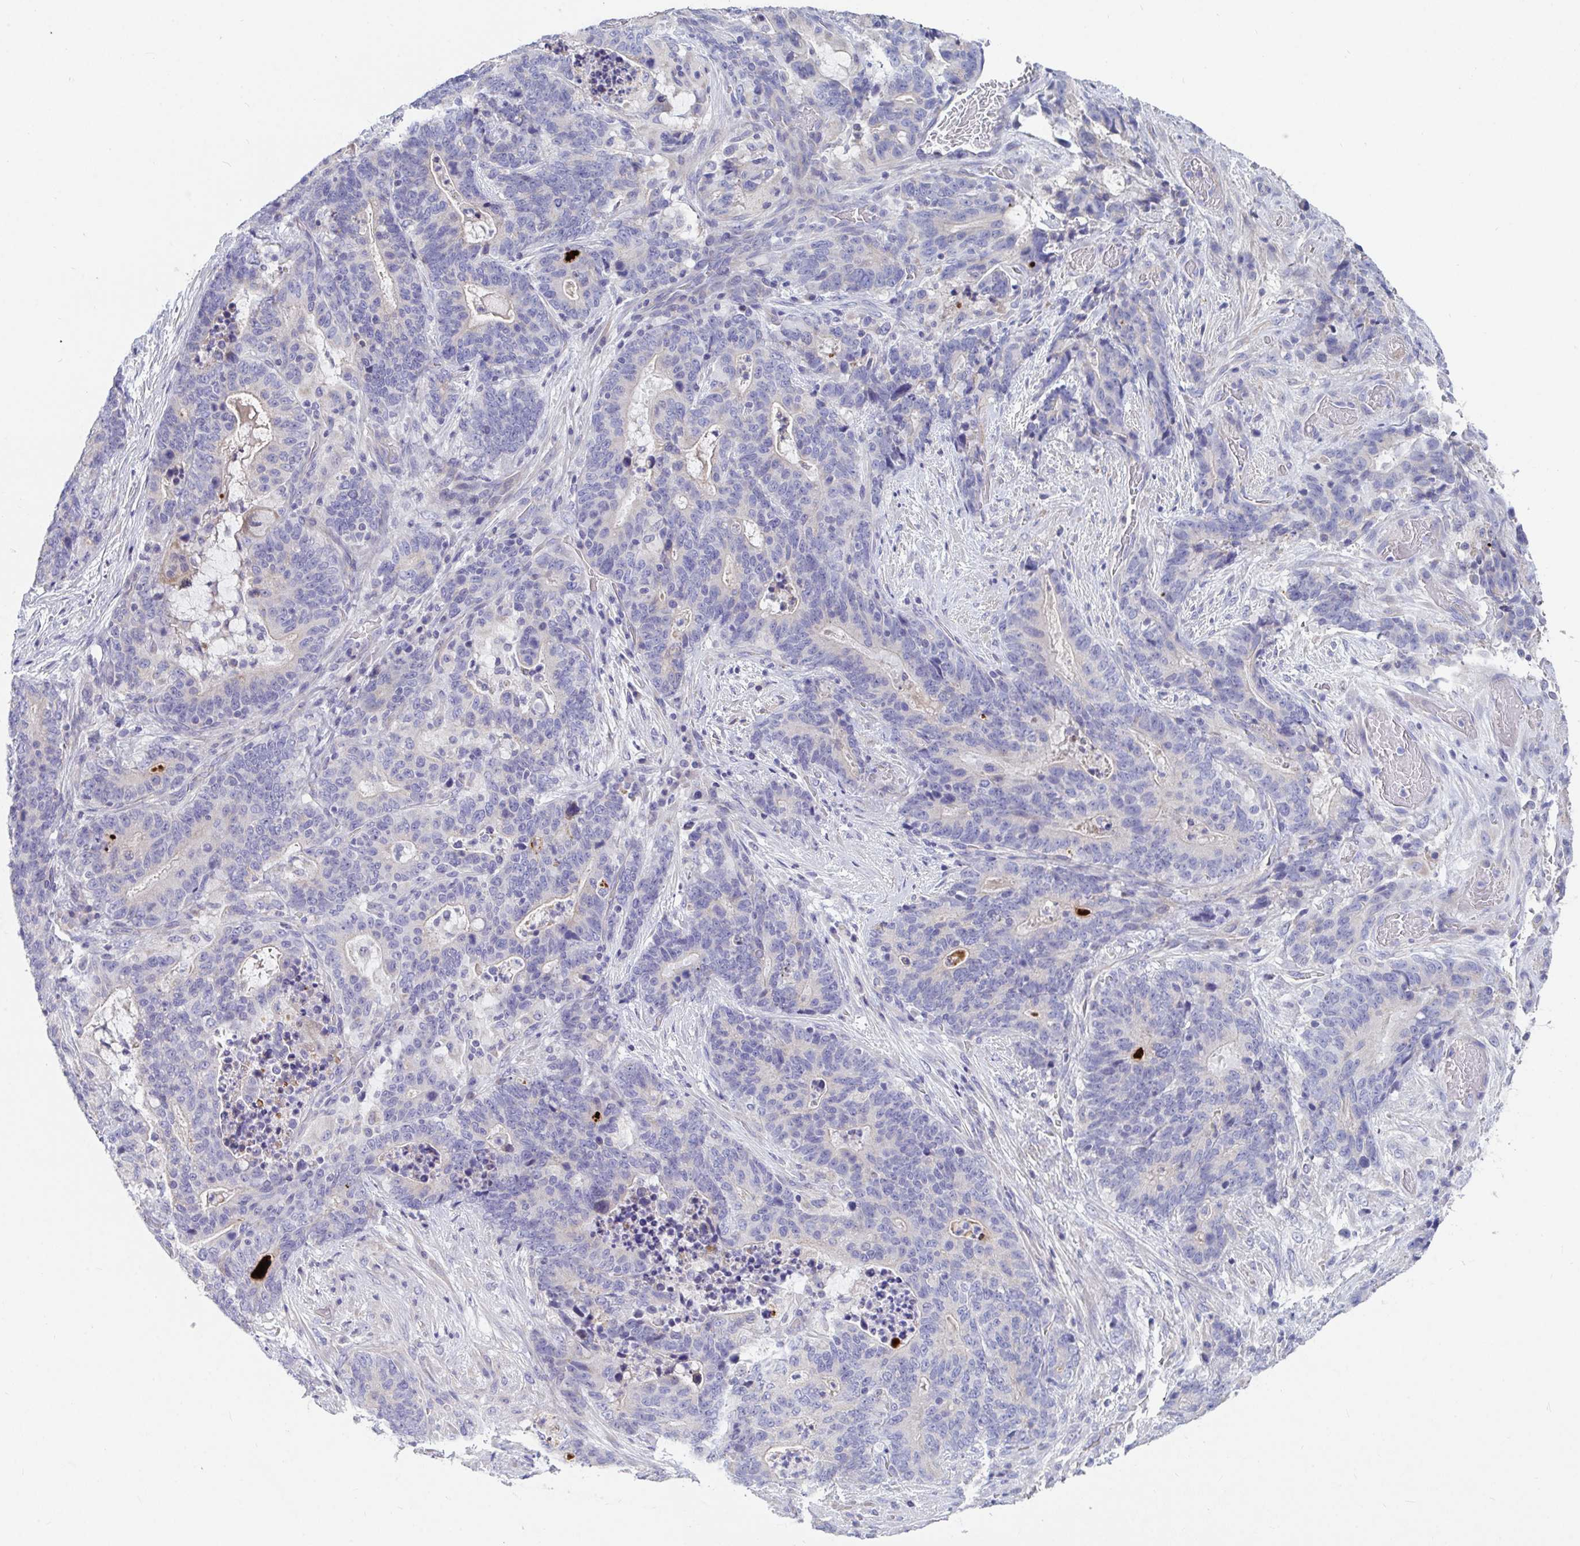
{"staining": {"intensity": "negative", "quantity": "none", "location": "none"}, "tissue": "stomach cancer", "cell_type": "Tumor cells", "image_type": "cancer", "snomed": [{"axis": "morphology", "description": "Normal tissue, NOS"}, {"axis": "morphology", "description": "Adenocarcinoma, NOS"}, {"axis": "topography", "description": "Stomach"}], "caption": "Tumor cells are negative for protein expression in human stomach adenocarcinoma. (DAB (3,3'-diaminobenzidine) immunohistochemistry visualized using brightfield microscopy, high magnification).", "gene": "ZNF561", "patient": {"sex": "female", "age": 64}}